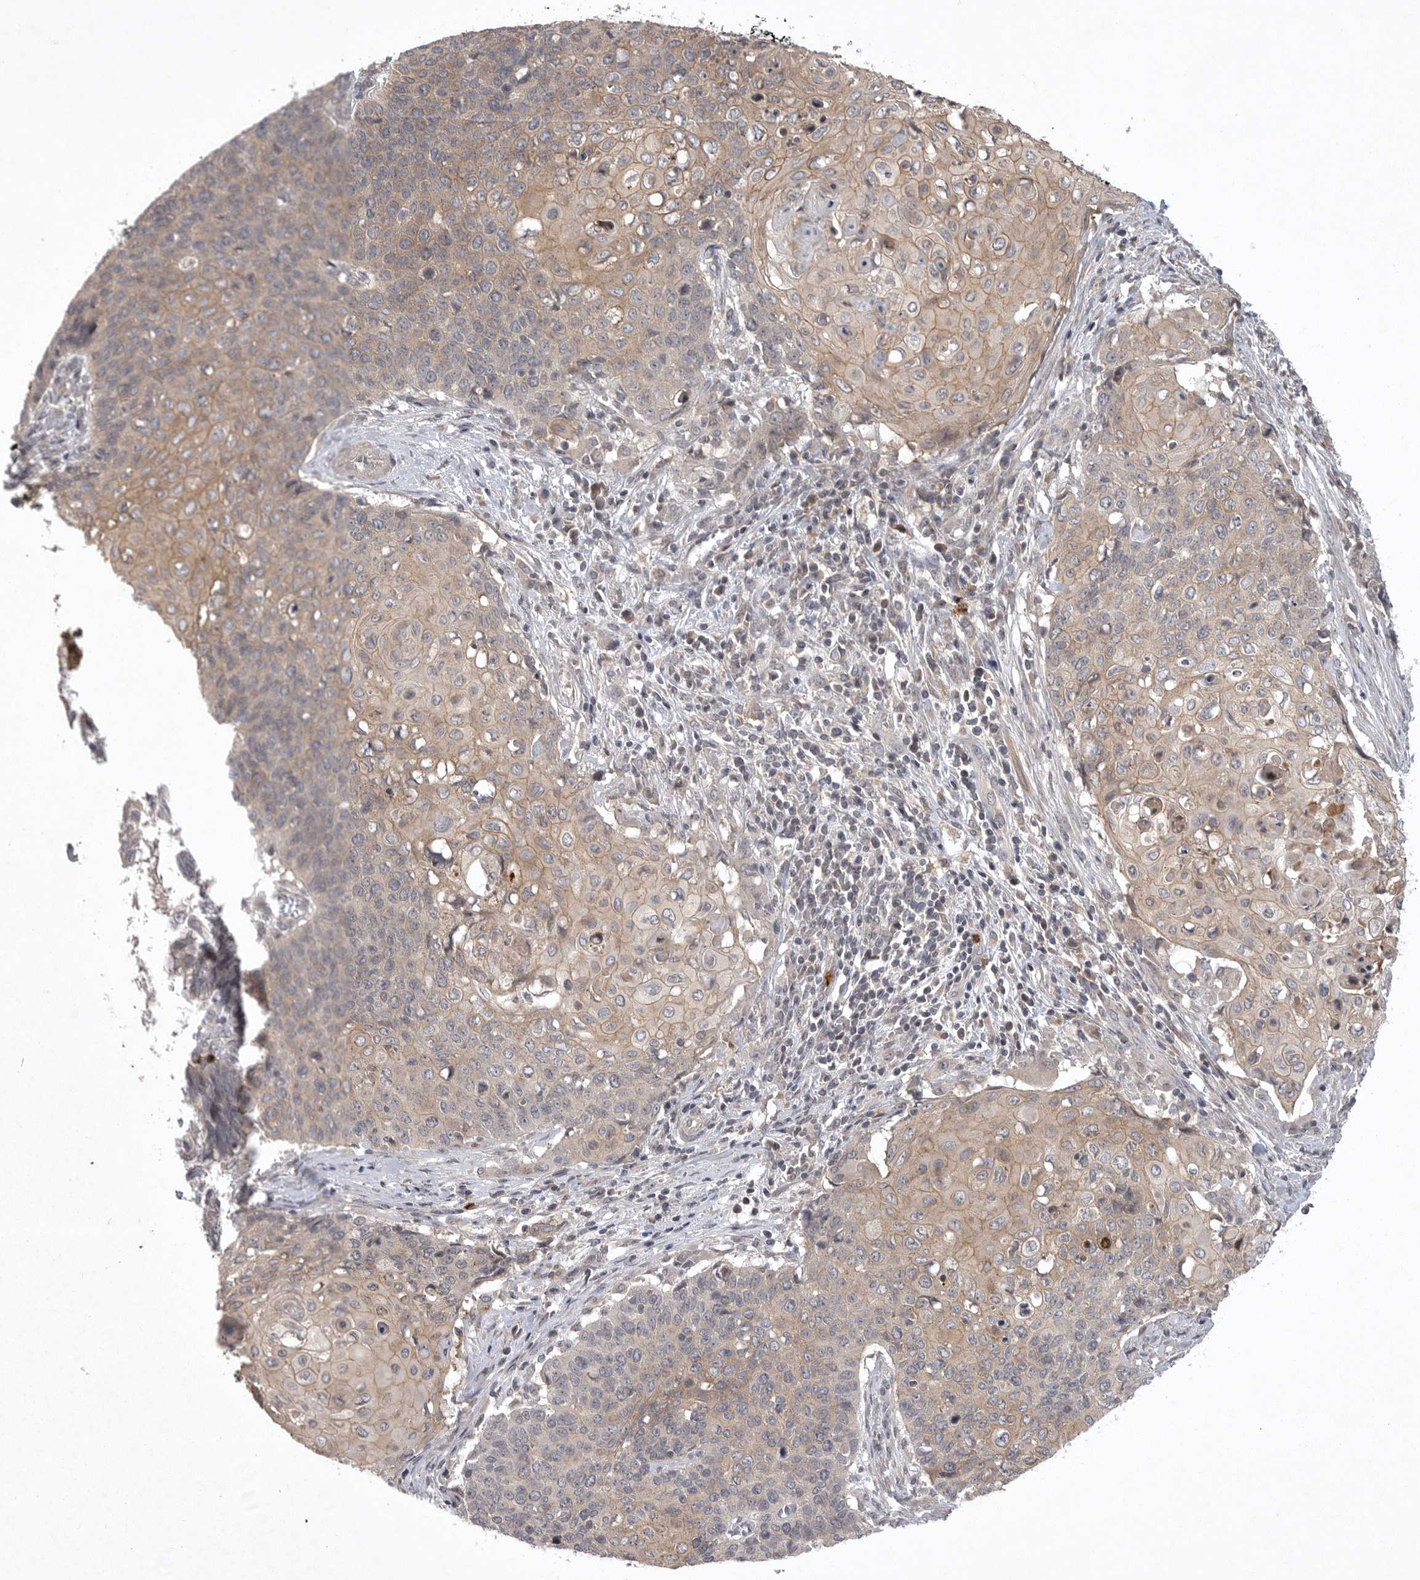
{"staining": {"intensity": "weak", "quantity": ">75%", "location": "cytoplasmic/membranous"}, "tissue": "cervical cancer", "cell_type": "Tumor cells", "image_type": "cancer", "snomed": [{"axis": "morphology", "description": "Squamous cell carcinoma, NOS"}, {"axis": "topography", "description": "Cervix"}], "caption": "Immunohistochemical staining of human squamous cell carcinoma (cervical) exhibits low levels of weak cytoplasmic/membranous staining in about >75% of tumor cells.", "gene": "UBE3D", "patient": {"sex": "female", "age": 39}}